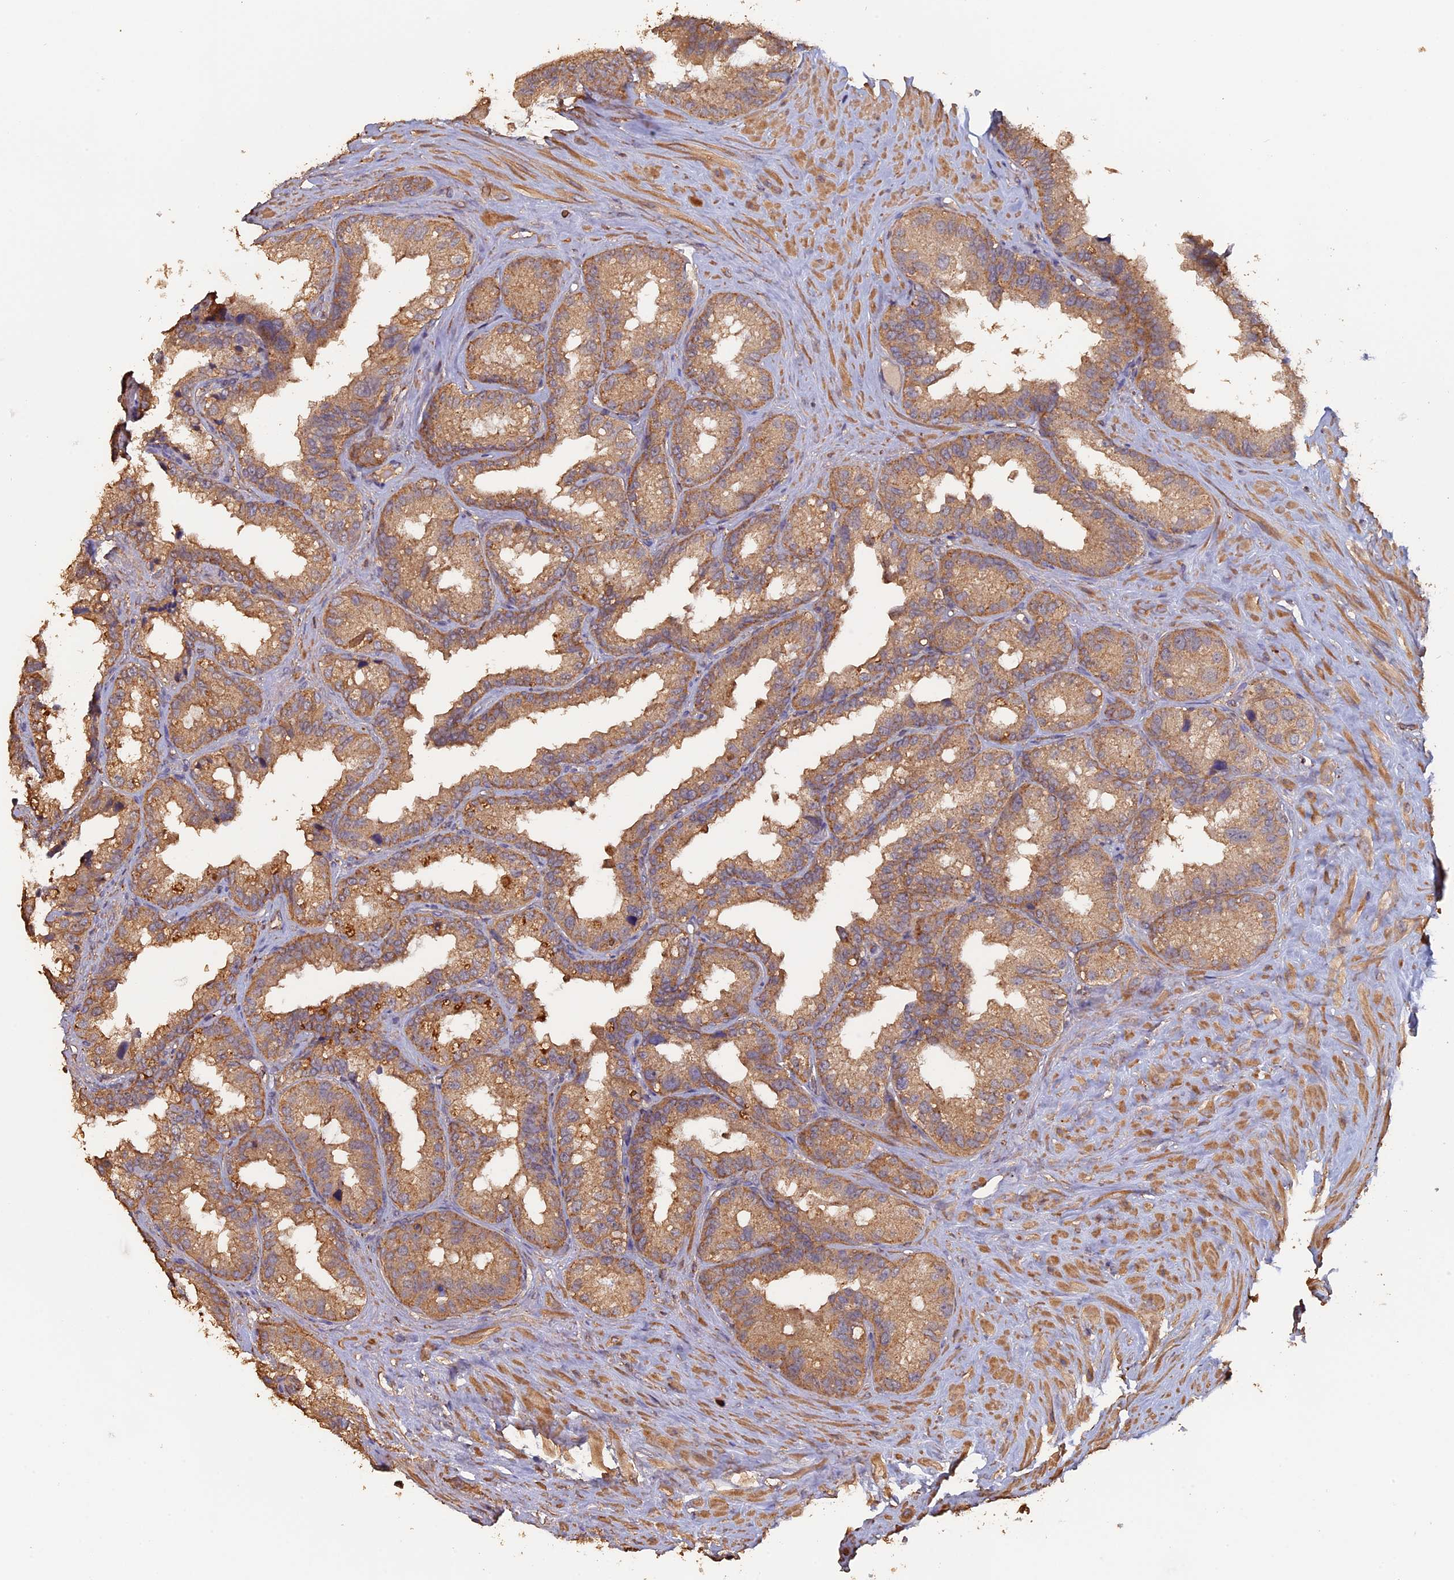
{"staining": {"intensity": "moderate", "quantity": ">75%", "location": "cytoplasmic/membranous"}, "tissue": "seminal vesicle", "cell_type": "Glandular cells", "image_type": "normal", "snomed": [{"axis": "morphology", "description": "Normal tissue, NOS"}, {"axis": "topography", "description": "Seminal veicle"}], "caption": "A brown stain shows moderate cytoplasmic/membranous expression of a protein in glandular cells of benign seminal vesicle.", "gene": "PIGQ", "patient": {"sex": "male", "age": 80}}